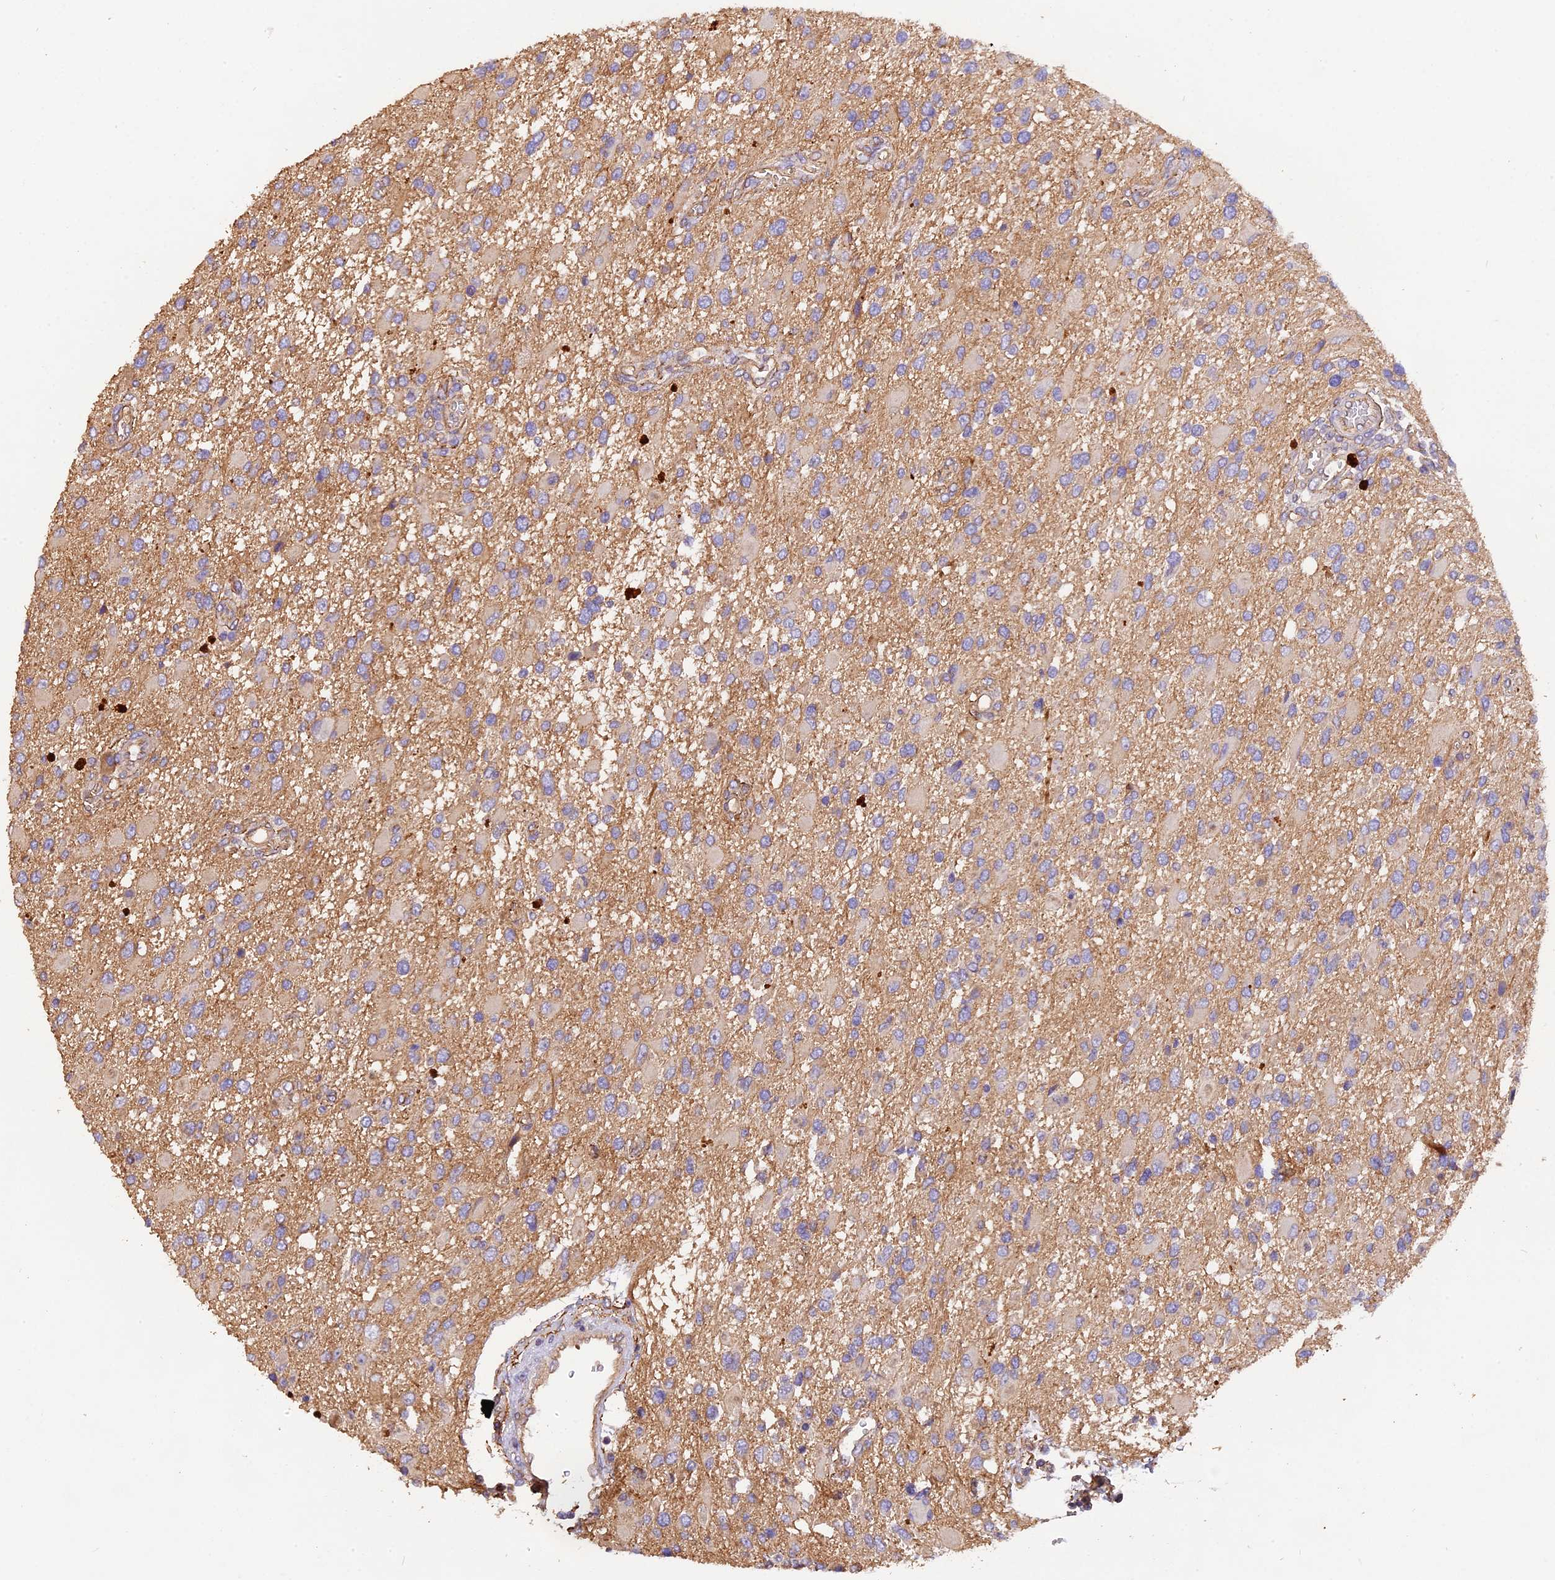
{"staining": {"intensity": "weak", "quantity": "25%-75%", "location": "cytoplasmic/membranous"}, "tissue": "glioma", "cell_type": "Tumor cells", "image_type": "cancer", "snomed": [{"axis": "morphology", "description": "Glioma, malignant, High grade"}, {"axis": "topography", "description": "Brain"}], "caption": "Glioma tissue demonstrates weak cytoplasmic/membranous expression in approximately 25%-75% of tumor cells", "gene": "ERMARD", "patient": {"sex": "male", "age": 53}}